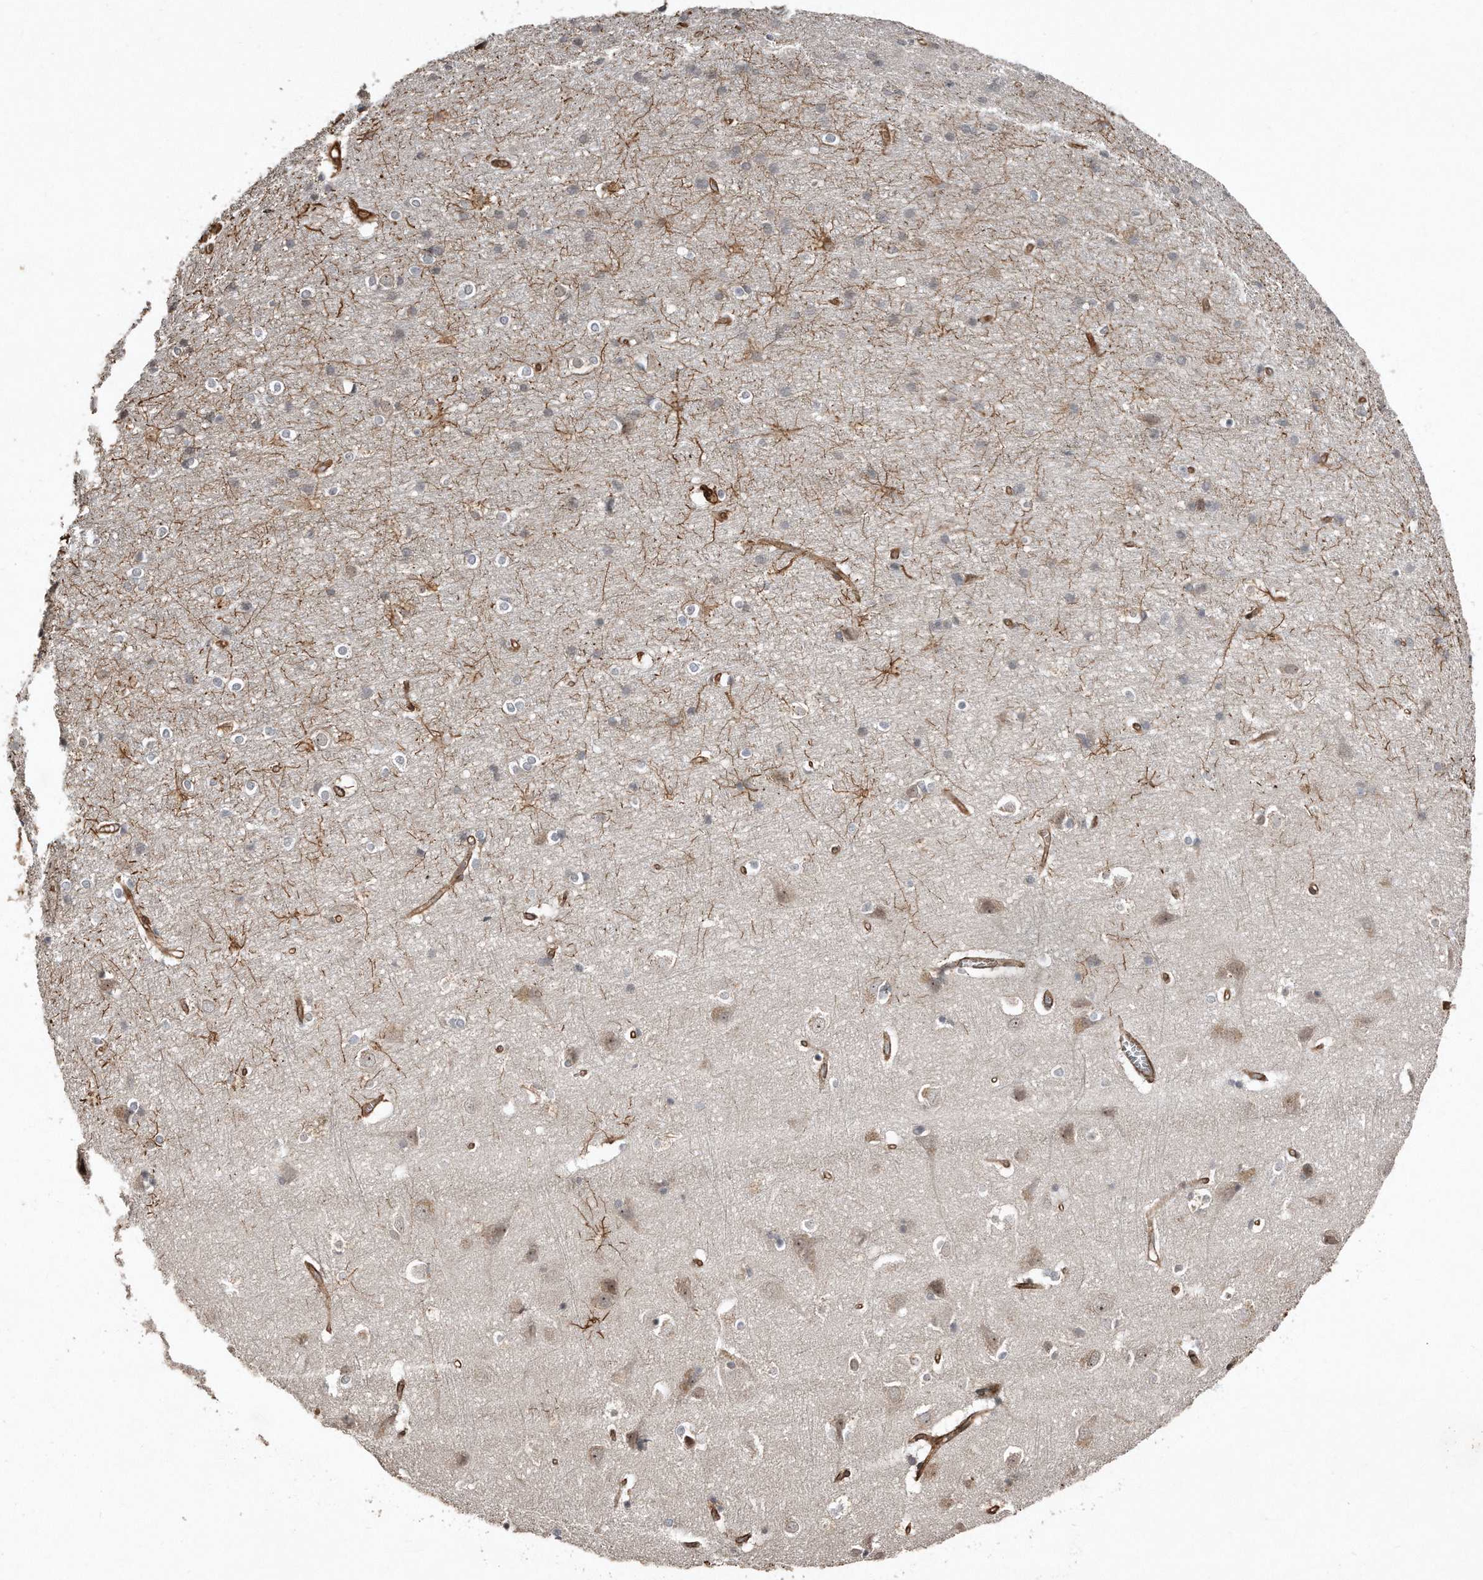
{"staining": {"intensity": "strong", "quantity": ">75%", "location": "cytoplasmic/membranous"}, "tissue": "cerebral cortex", "cell_type": "Endothelial cells", "image_type": "normal", "snomed": [{"axis": "morphology", "description": "Normal tissue, NOS"}, {"axis": "topography", "description": "Cerebral cortex"}], "caption": "A micrograph showing strong cytoplasmic/membranous positivity in about >75% of endothelial cells in benign cerebral cortex, as visualized by brown immunohistochemical staining.", "gene": "SNAP47", "patient": {"sex": "male", "age": 54}}